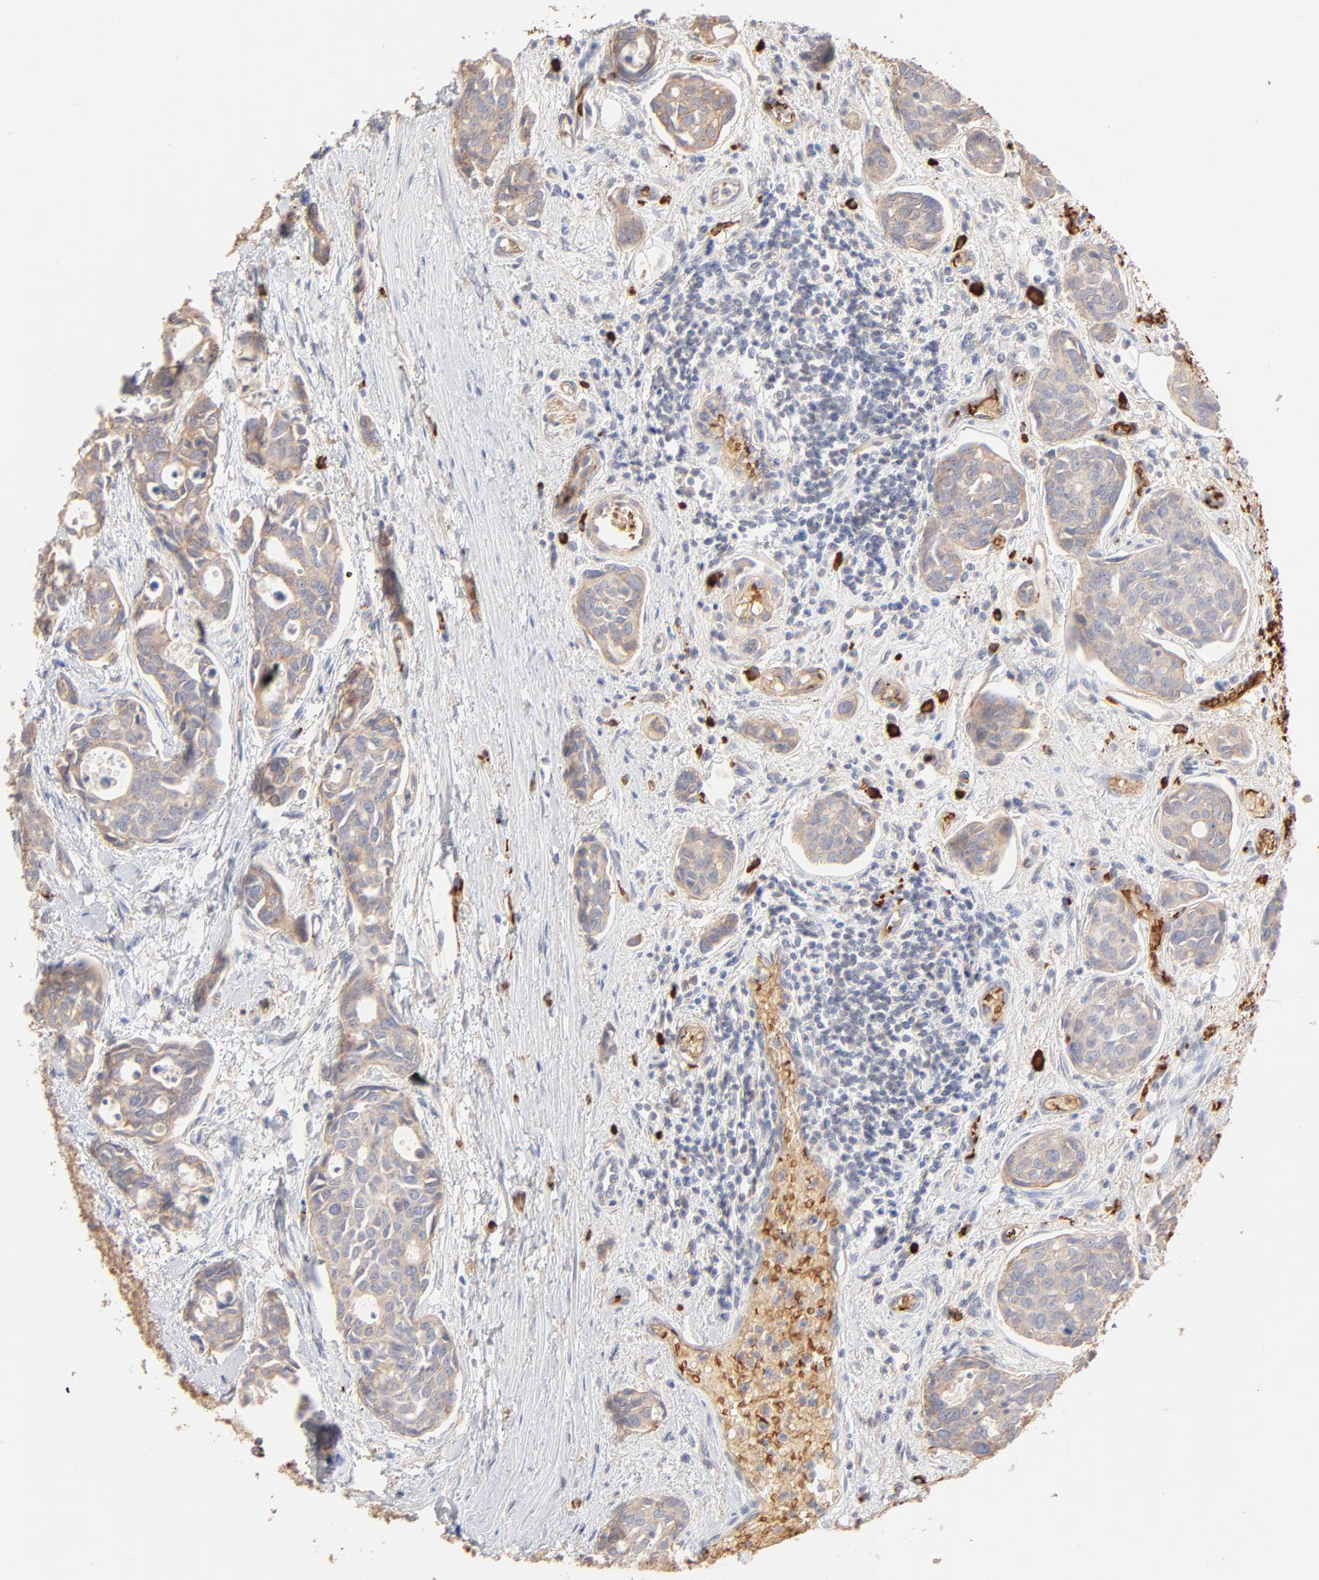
{"staining": {"intensity": "weak", "quantity": ">75%", "location": "cytoplasmic/membranous"}, "tissue": "urothelial cancer", "cell_type": "Tumor cells", "image_type": "cancer", "snomed": [{"axis": "morphology", "description": "Urothelial carcinoma, High grade"}, {"axis": "topography", "description": "Urinary bladder"}], "caption": "This is an image of immunohistochemistry staining of urothelial cancer, which shows weak expression in the cytoplasmic/membranous of tumor cells.", "gene": "SPTB", "patient": {"sex": "male", "age": 78}}